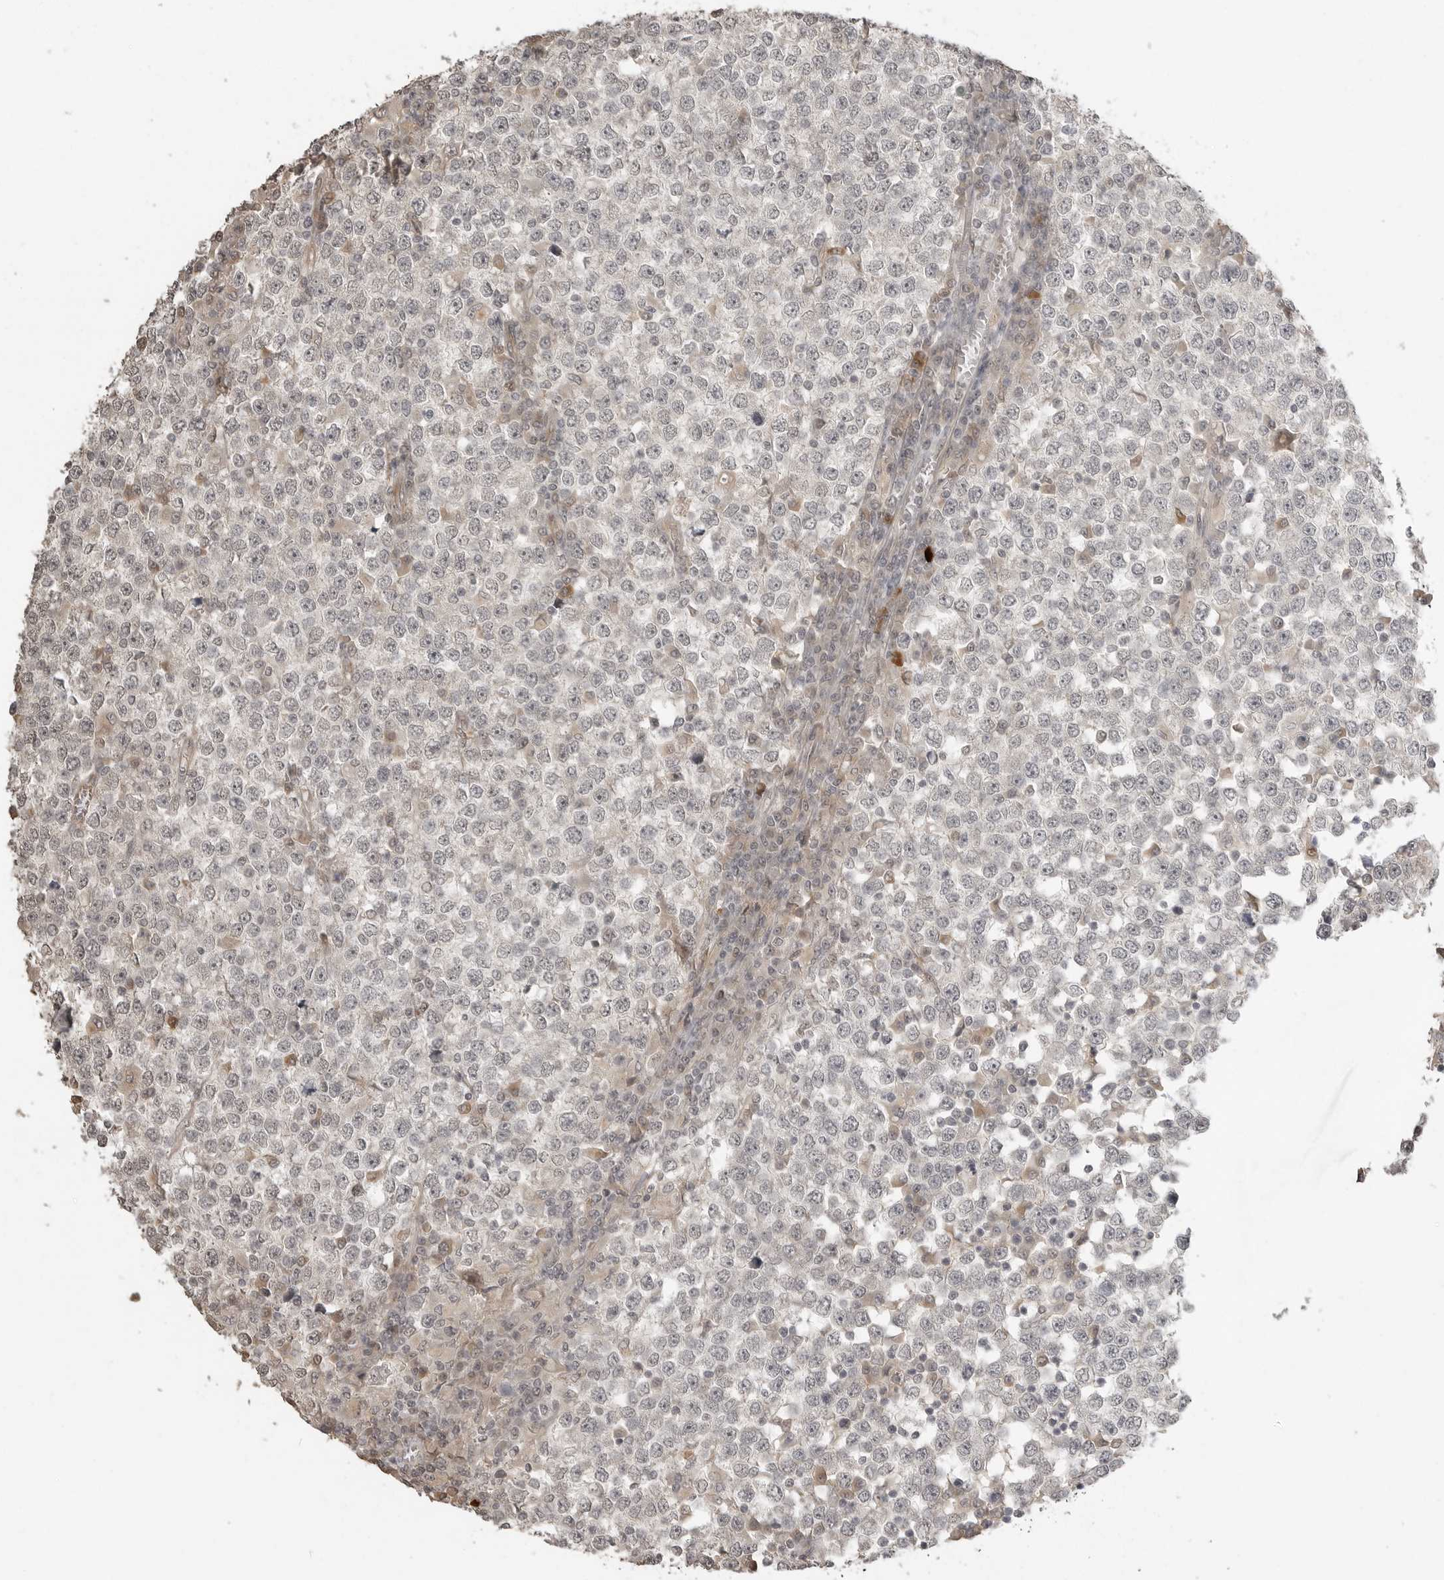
{"staining": {"intensity": "negative", "quantity": "none", "location": "none"}, "tissue": "testis cancer", "cell_type": "Tumor cells", "image_type": "cancer", "snomed": [{"axis": "morphology", "description": "Seminoma, NOS"}, {"axis": "topography", "description": "Testis"}], "caption": "Tumor cells show no significant protein staining in testis seminoma. (DAB (3,3'-diaminobenzidine) IHC with hematoxylin counter stain).", "gene": "SMG8", "patient": {"sex": "male", "age": 65}}